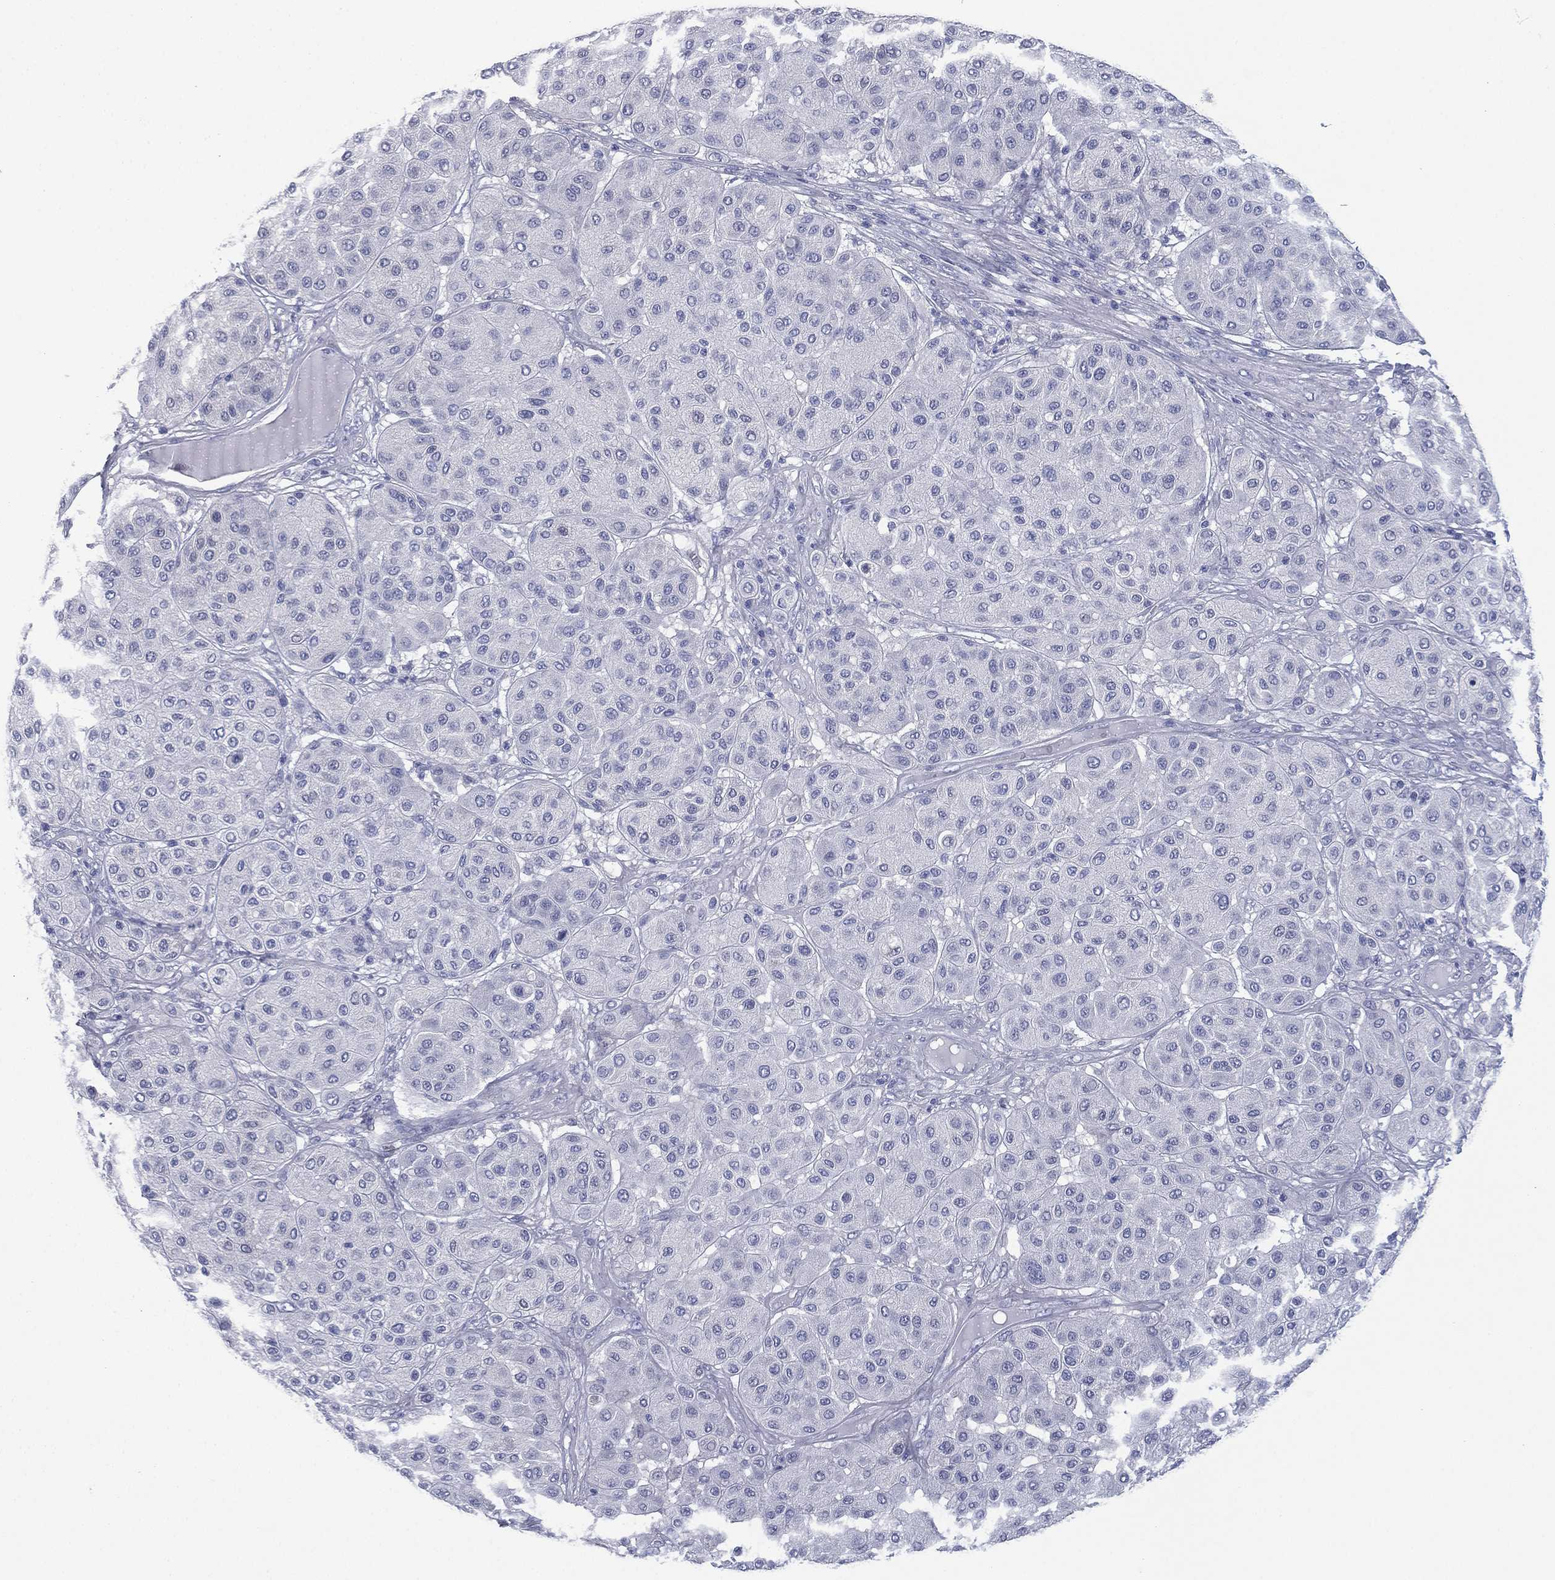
{"staining": {"intensity": "negative", "quantity": "none", "location": "none"}, "tissue": "melanoma", "cell_type": "Tumor cells", "image_type": "cancer", "snomed": [{"axis": "morphology", "description": "Malignant melanoma, Metastatic site"}, {"axis": "topography", "description": "Smooth muscle"}], "caption": "IHC of human melanoma displays no positivity in tumor cells. (Immunohistochemistry, brightfield microscopy, high magnification).", "gene": "FCER2", "patient": {"sex": "male", "age": 41}}